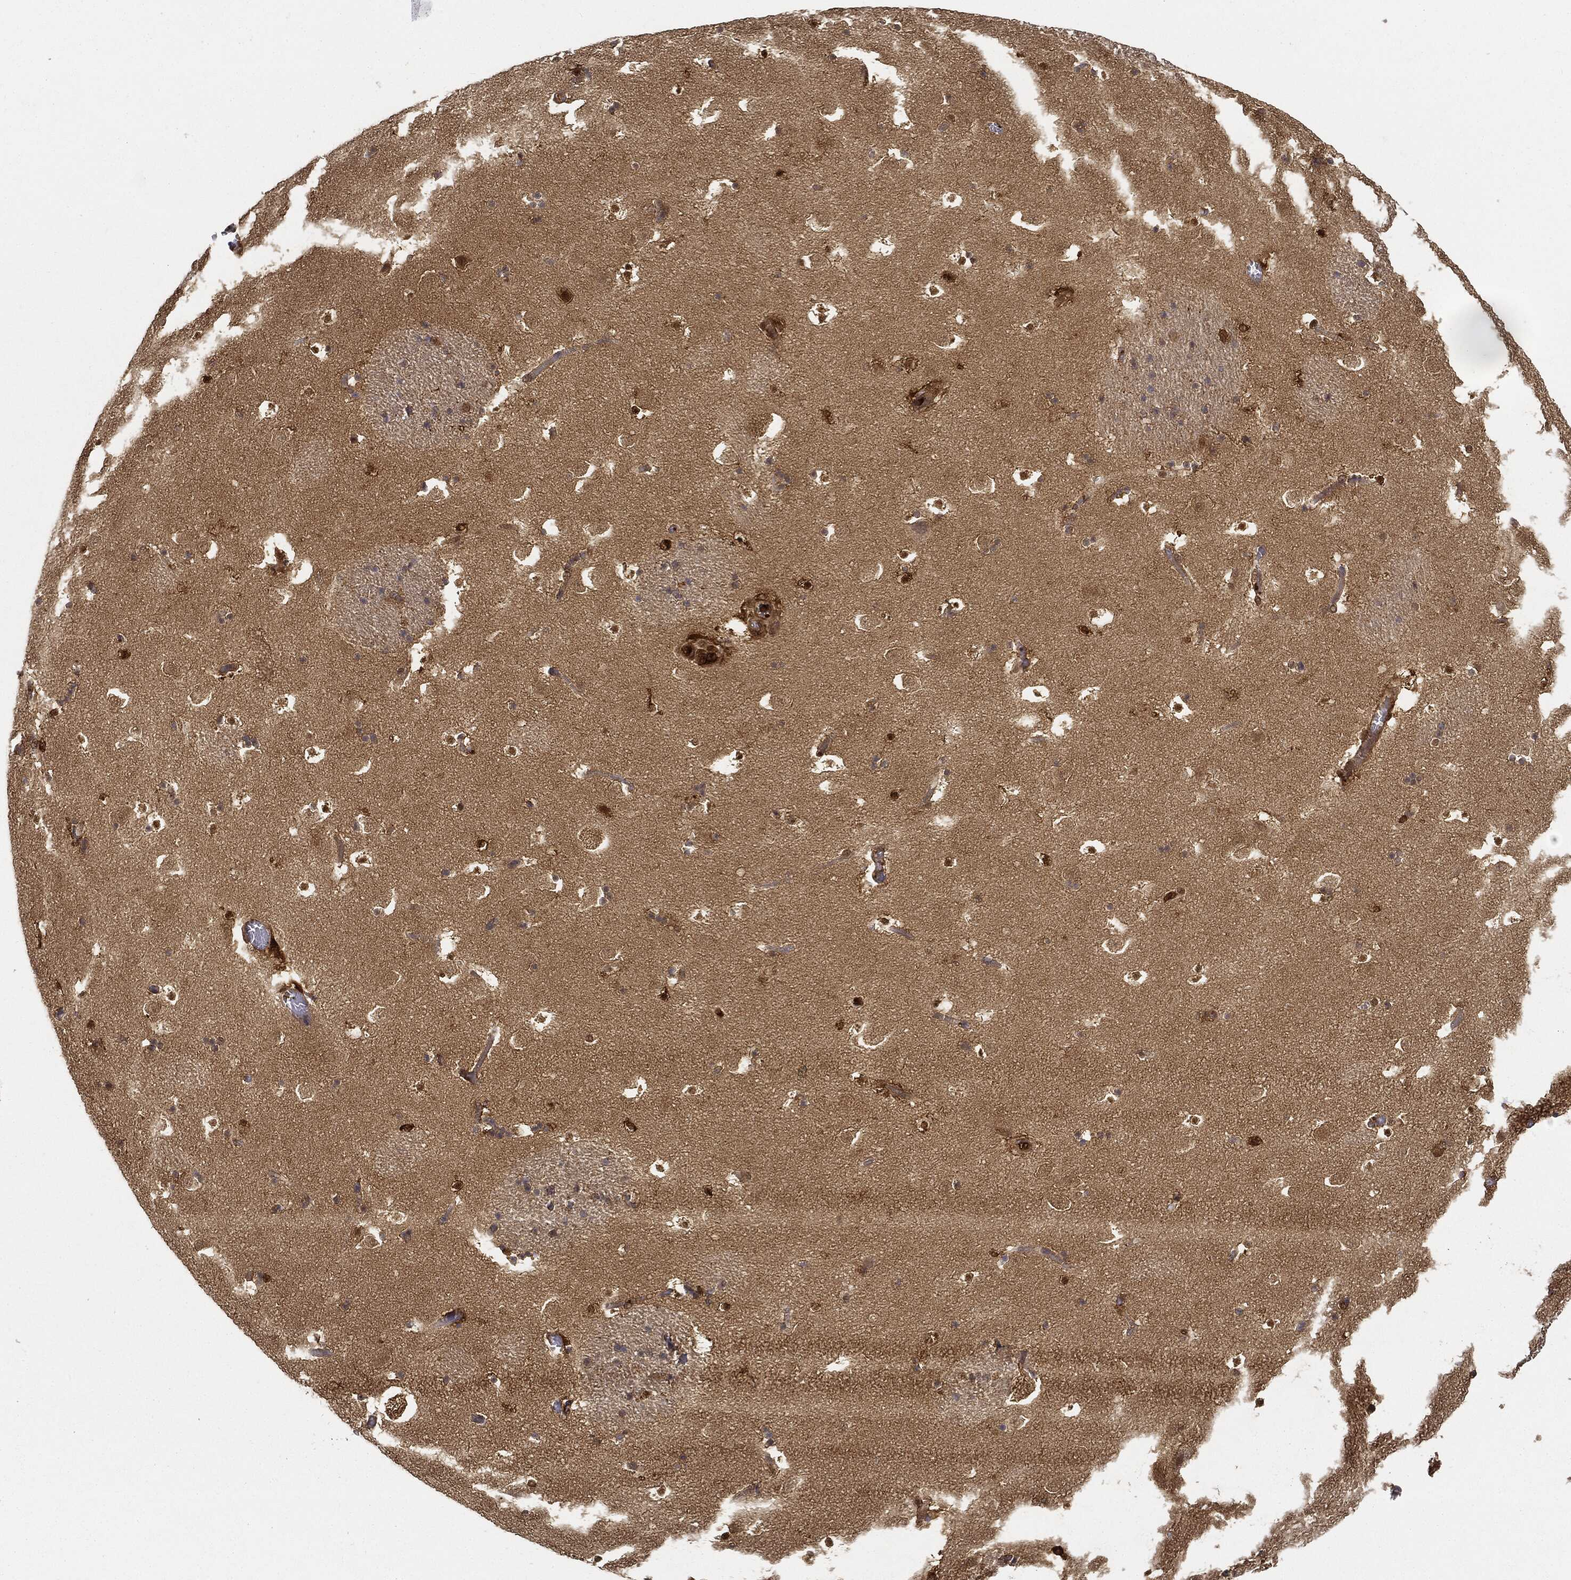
{"staining": {"intensity": "strong", "quantity": "<25%", "location": "cytoplasmic/membranous,nuclear"}, "tissue": "caudate", "cell_type": "Glial cells", "image_type": "normal", "snomed": [{"axis": "morphology", "description": "Normal tissue, NOS"}, {"axis": "topography", "description": "Lateral ventricle wall"}], "caption": "Immunohistochemical staining of benign caudate shows <25% levels of strong cytoplasmic/membranous,nuclear protein staining in approximately <25% of glial cells. The staining was performed using DAB, with brown indicating positive protein expression. Nuclei are stained blue with hematoxylin.", "gene": "WDR1", "patient": {"sex": "female", "age": 42}}